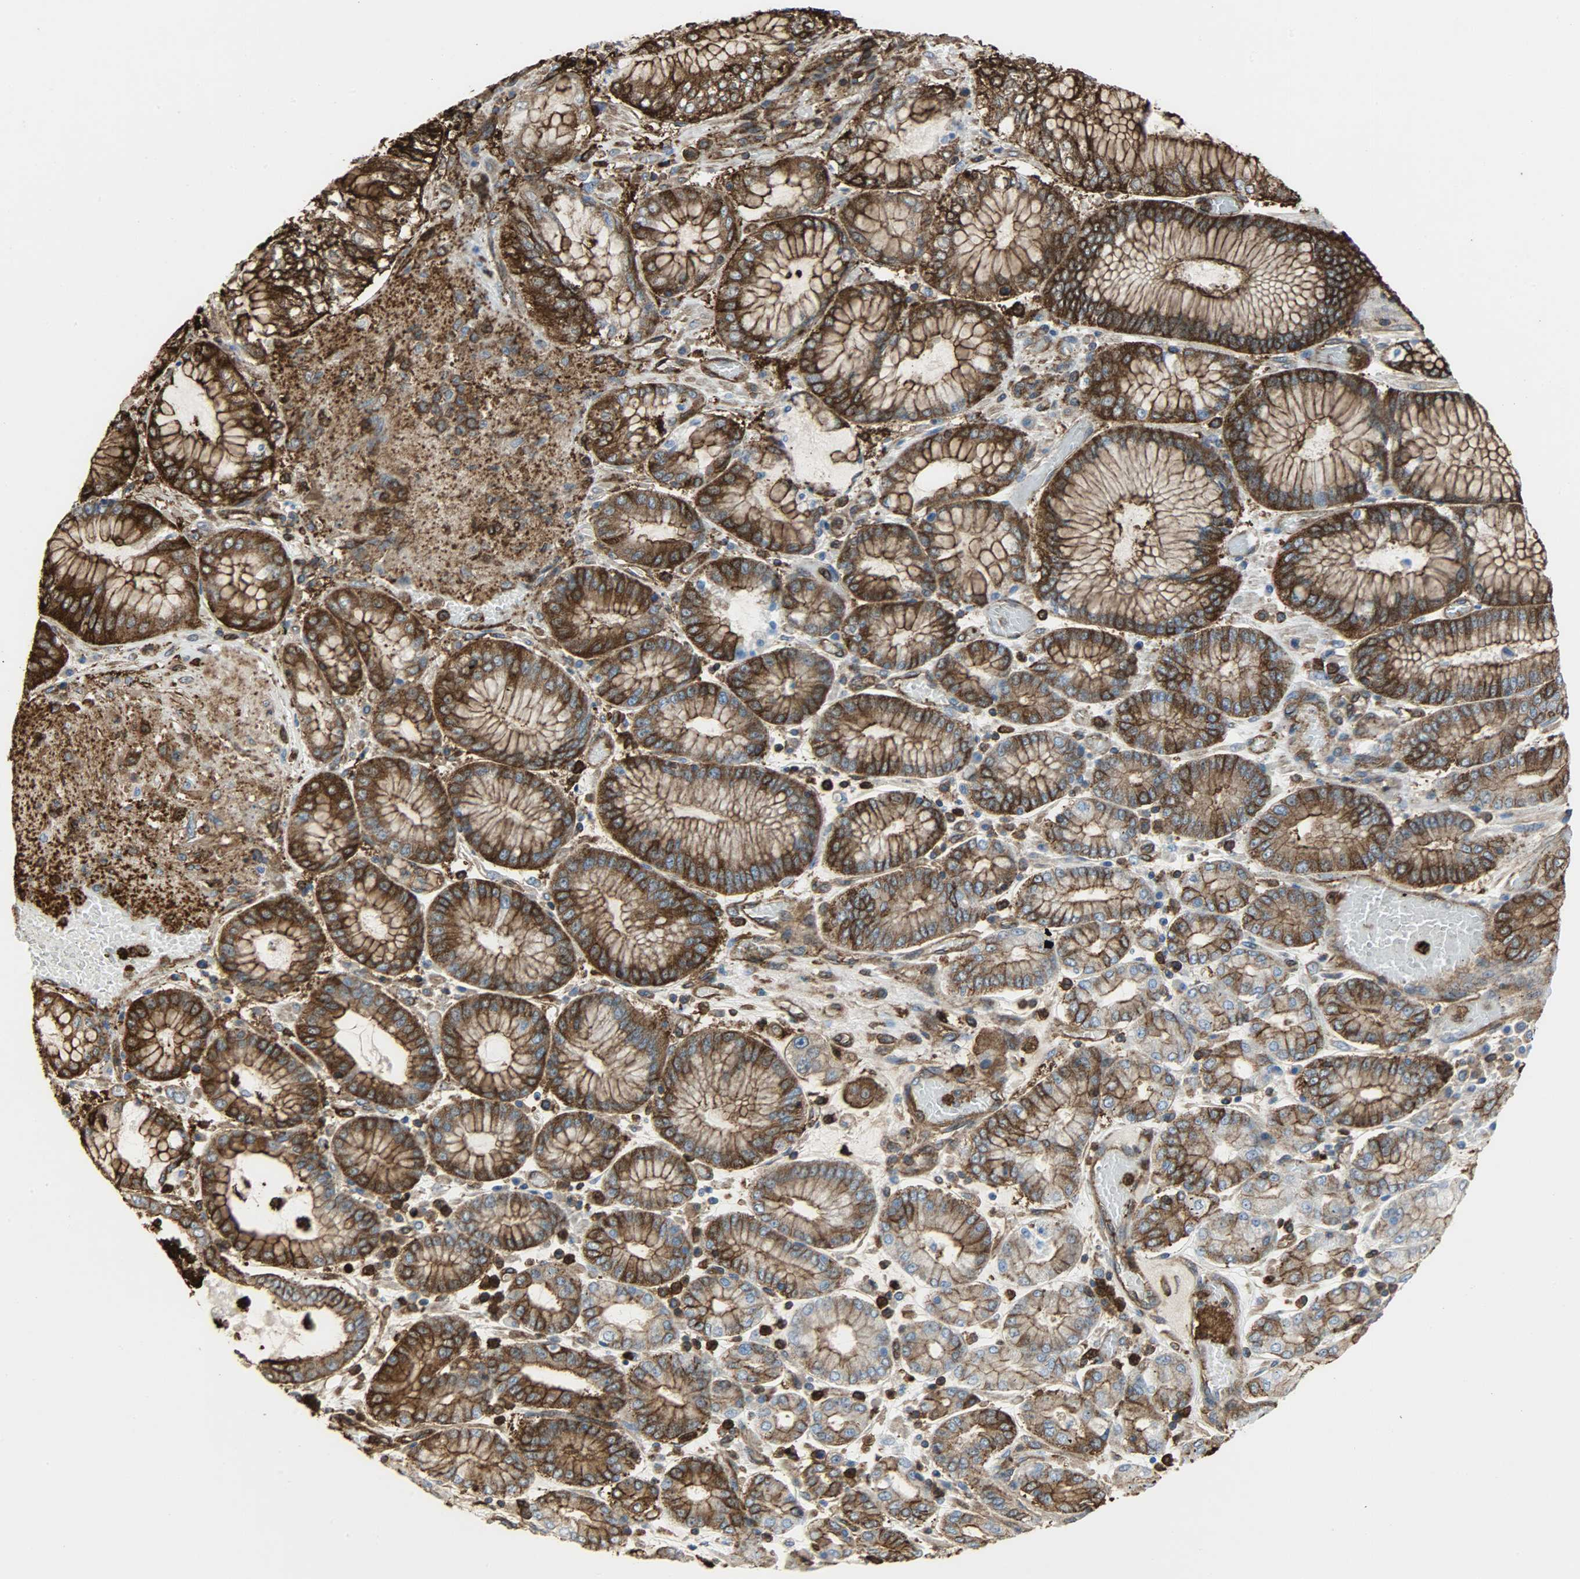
{"staining": {"intensity": "strong", "quantity": ">75%", "location": "cytoplasmic/membranous"}, "tissue": "stomach cancer", "cell_type": "Tumor cells", "image_type": "cancer", "snomed": [{"axis": "morphology", "description": "Normal tissue, NOS"}, {"axis": "morphology", "description": "Adenocarcinoma, NOS"}, {"axis": "topography", "description": "Stomach, upper"}, {"axis": "topography", "description": "Stomach"}], "caption": "Immunohistochemical staining of human stomach cancer exhibits high levels of strong cytoplasmic/membranous staining in about >75% of tumor cells. (IHC, brightfield microscopy, high magnification).", "gene": "VASP", "patient": {"sex": "male", "age": 76}}